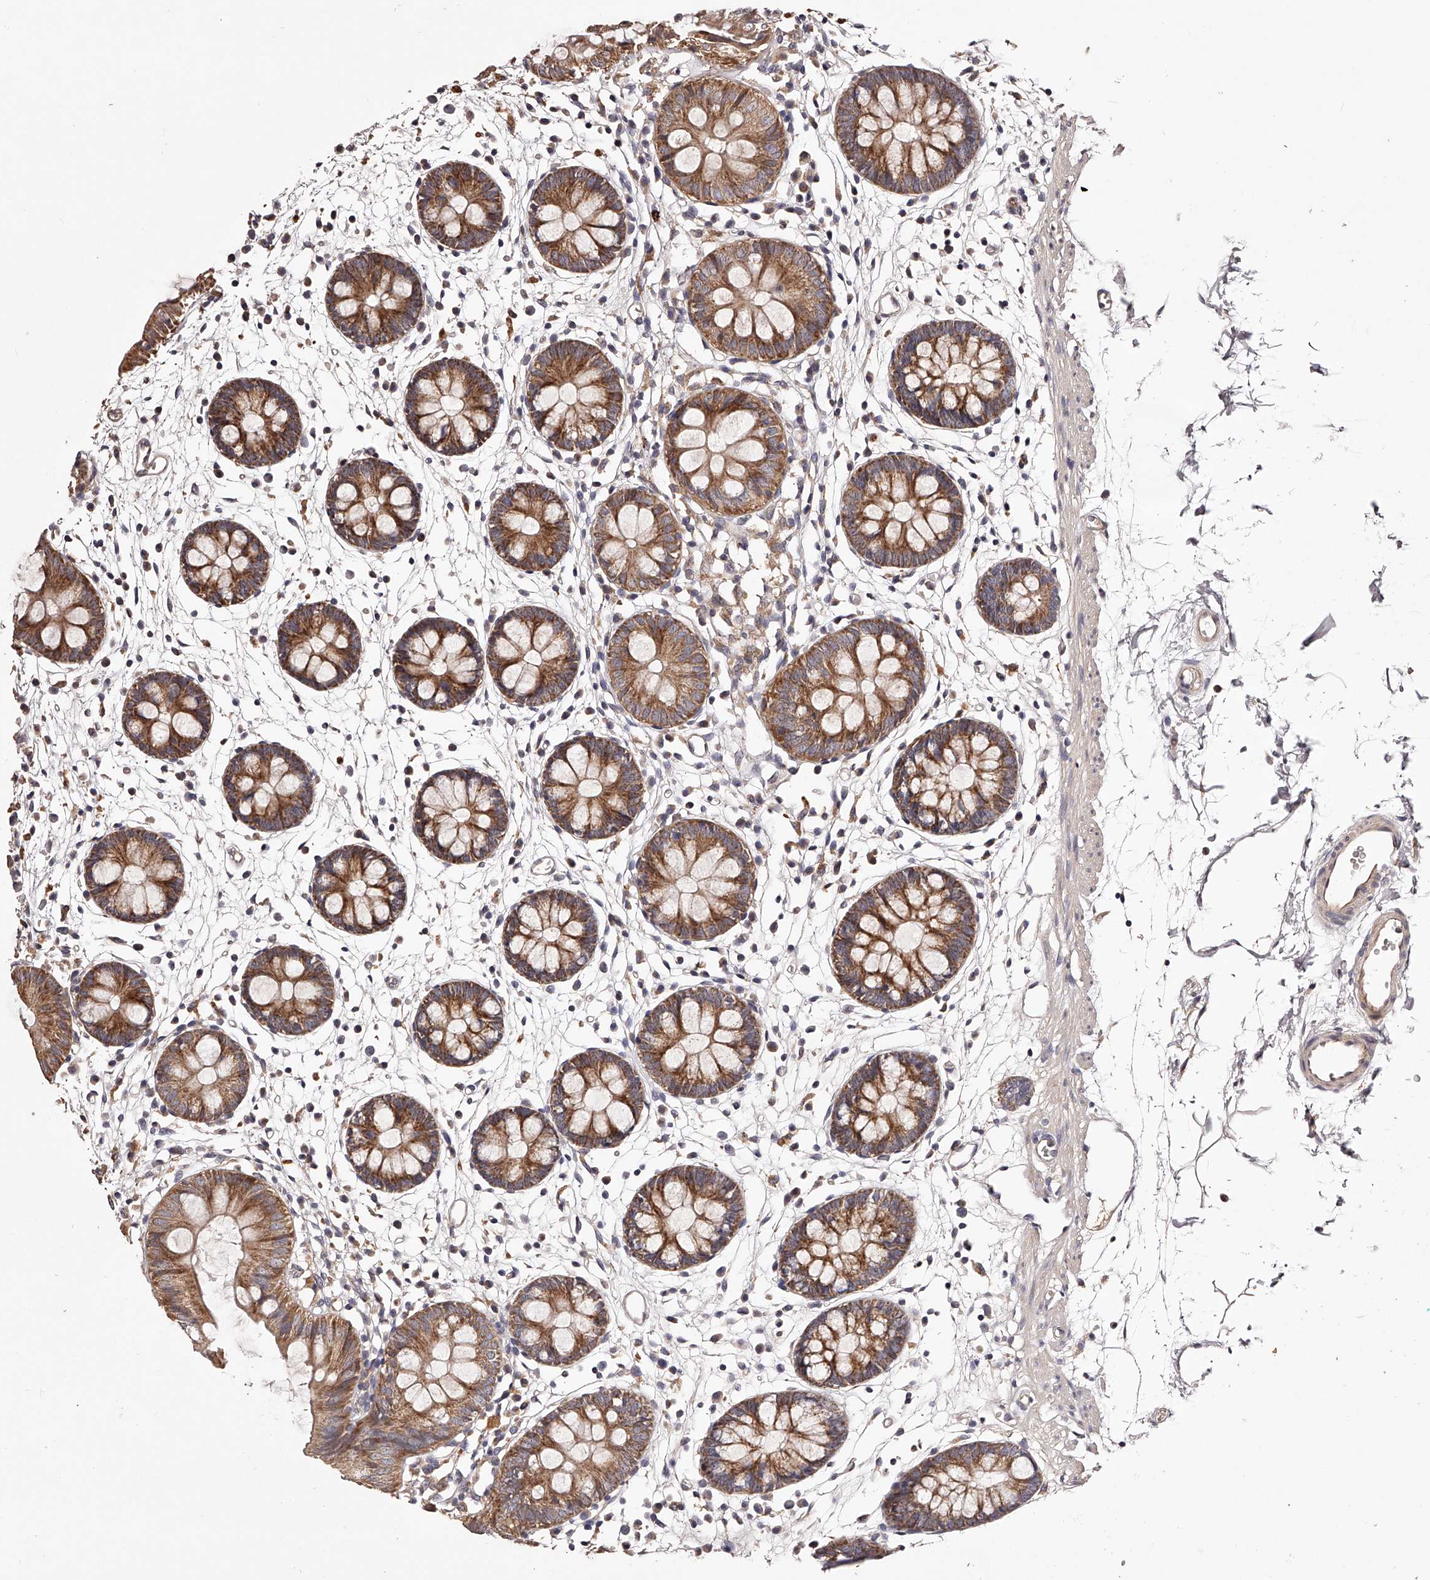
{"staining": {"intensity": "weak", "quantity": "25%-75%", "location": "cytoplasmic/membranous"}, "tissue": "colon", "cell_type": "Endothelial cells", "image_type": "normal", "snomed": [{"axis": "morphology", "description": "Normal tissue, NOS"}, {"axis": "topography", "description": "Colon"}], "caption": "A photomicrograph of human colon stained for a protein exhibits weak cytoplasmic/membranous brown staining in endothelial cells.", "gene": "ODF2L", "patient": {"sex": "male", "age": 56}}